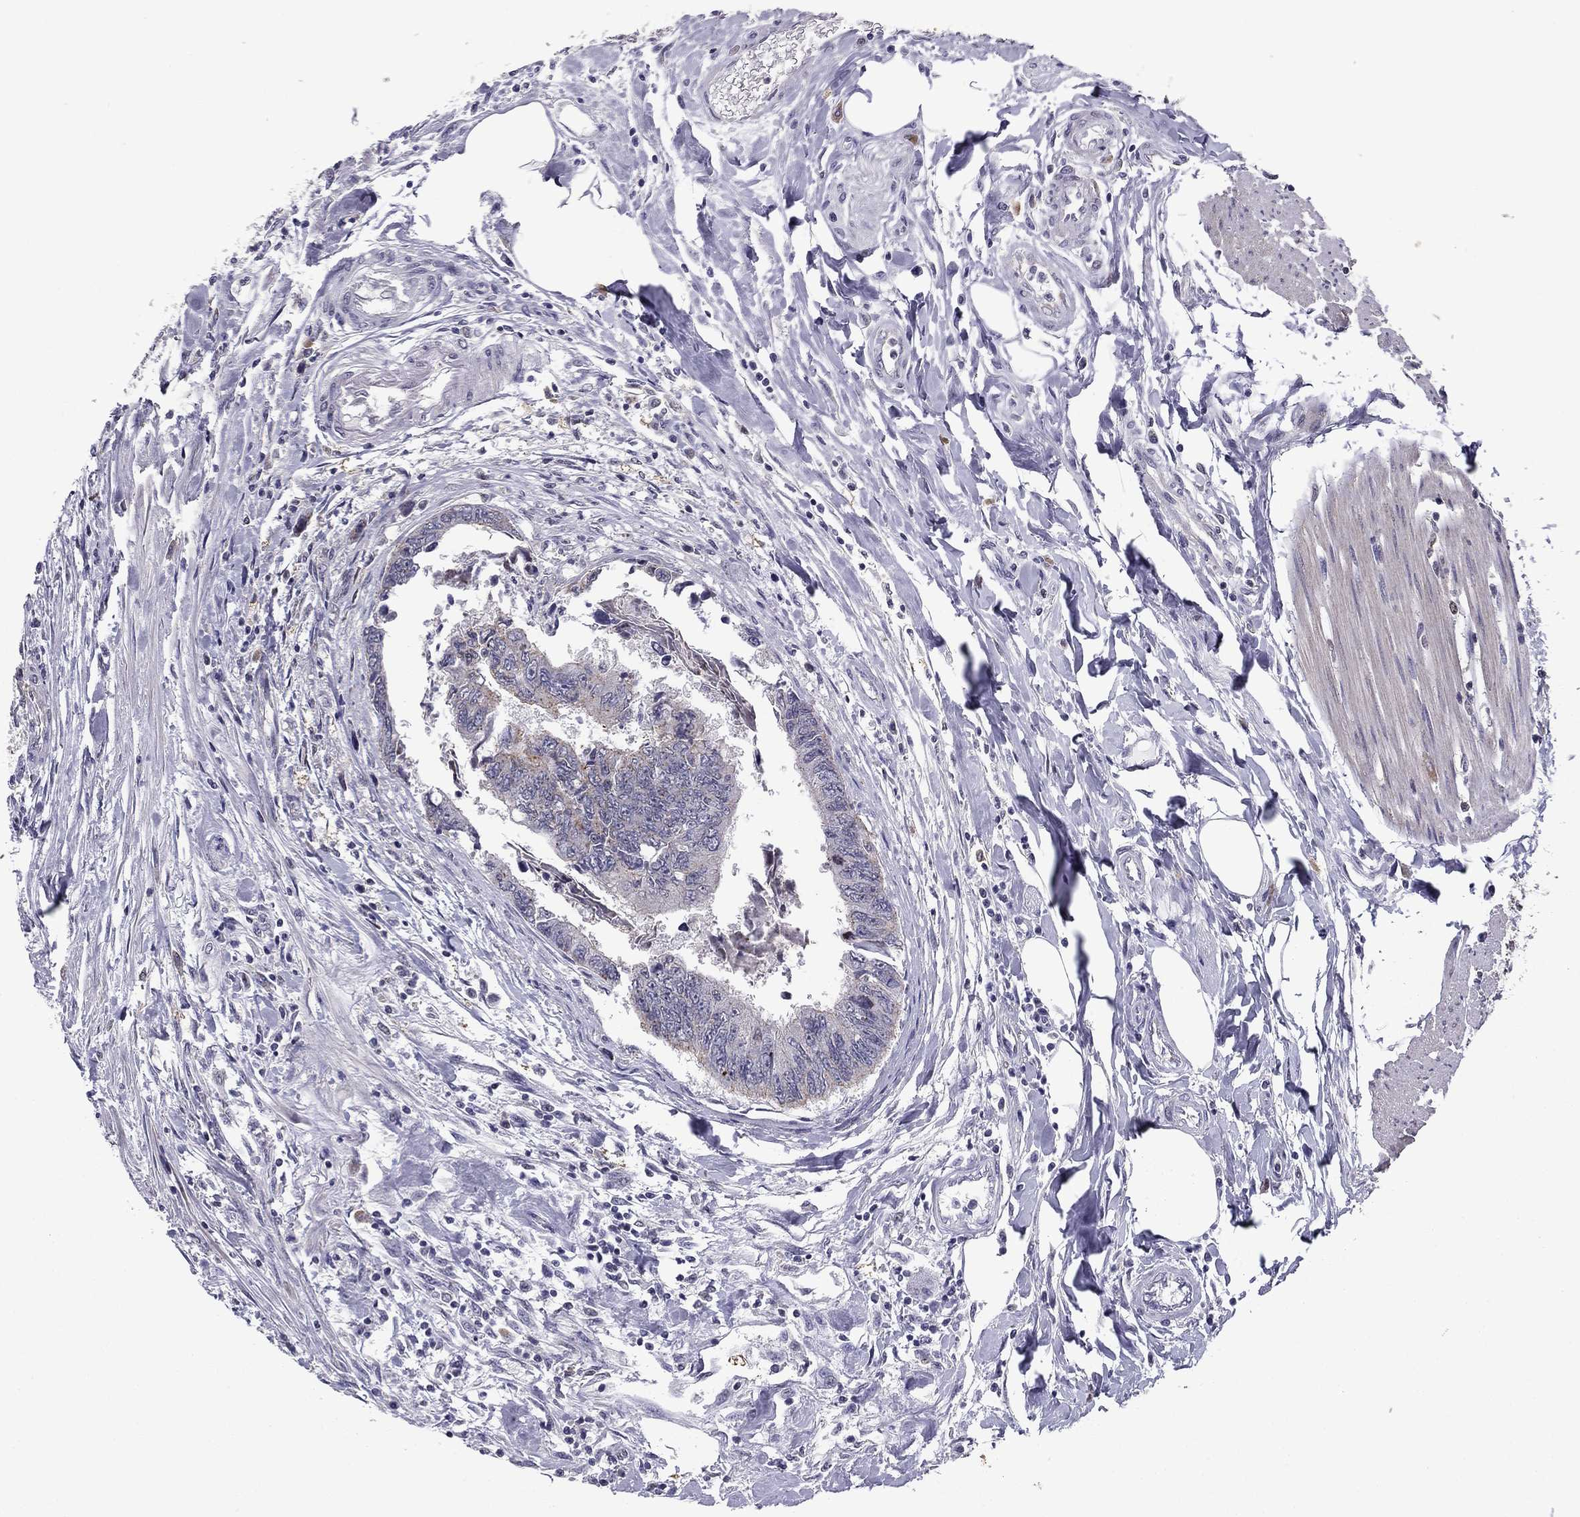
{"staining": {"intensity": "negative", "quantity": "none", "location": "none"}, "tissue": "colorectal cancer", "cell_type": "Tumor cells", "image_type": "cancer", "snomed": [{"axis": "morphology", "description": "Adenocarcinoma, NOS"}, {"axis": "topography", "description": "Colon"}], "caption": "The micrograph demonstrates no significant positivity in tumor cells of adenocarcinoma (colorectal). The staining is performed using DAB (3,3'-diaminobenzidine) brown chromogen with nuclei counter-stained in using hematoxylin.", "gene": "HCN1", "patient": {"sex": "female", "age": 65}}